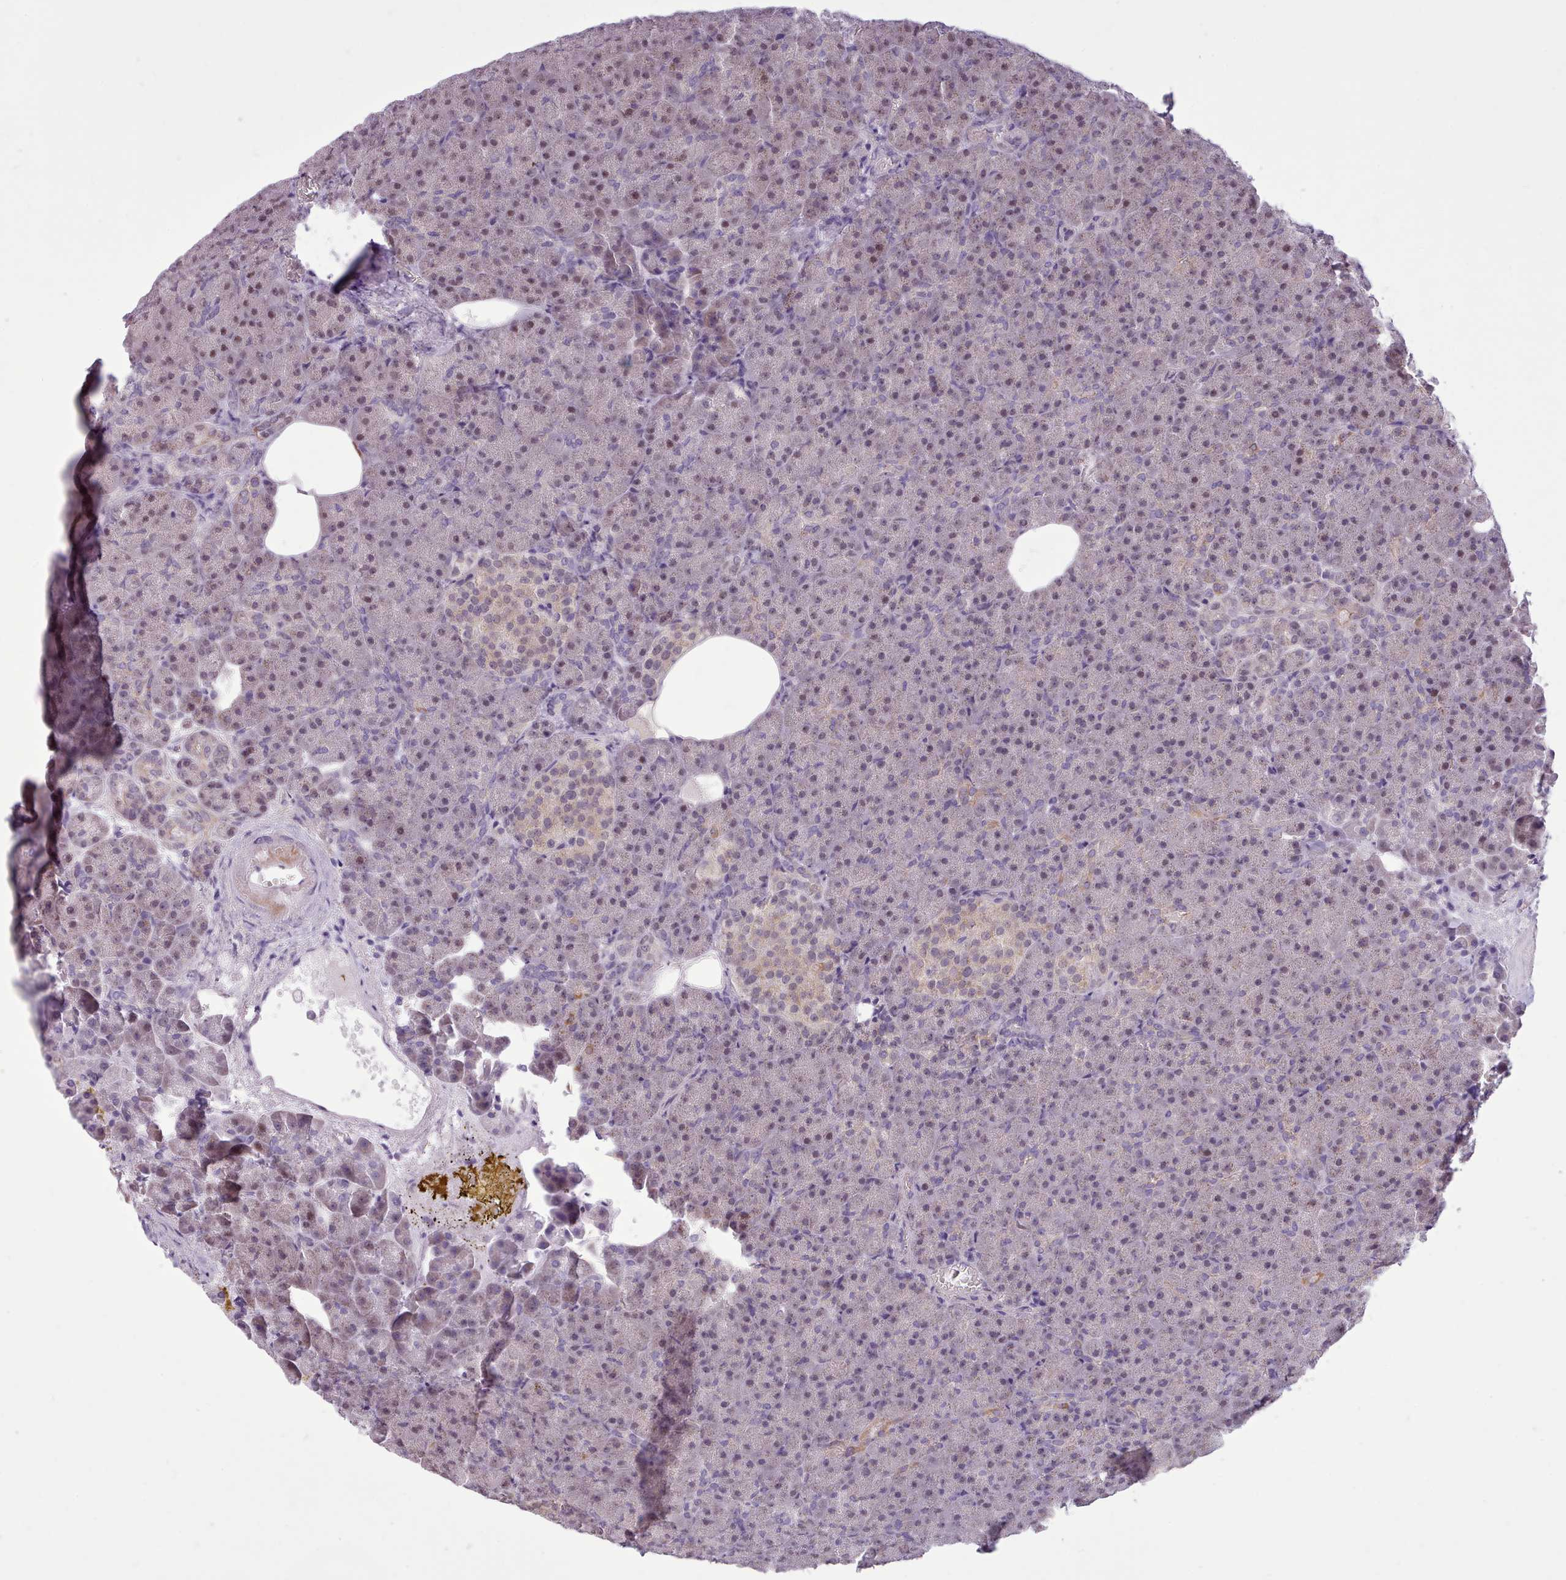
{"staining": {"intensity": "moderate", "quantity": "25%-75%", "location": "nuclear"}, "tissue": "pancreas", "cell_type": "Exocrine glandular cells", "image_type": "normal", "snomed": [{"axis": "morphology", "description": "Normal tissue, NOS"}, {"axis": "topography", "description": "Pancreas"}], "caption": "Immunohistochemistry (DAB) staining of normal human pancreas demonstrates moderate nuclear protein positivity in about 25%-75% of exocrine glandular cells. The staining was performed using DAB to visualize the protein expression in brown, while the nuclei were stained in blue with hematoxylin (Magnification: 20x).", "gene": "SLURP1", "patient": {"sex": "female", "age": 74}}